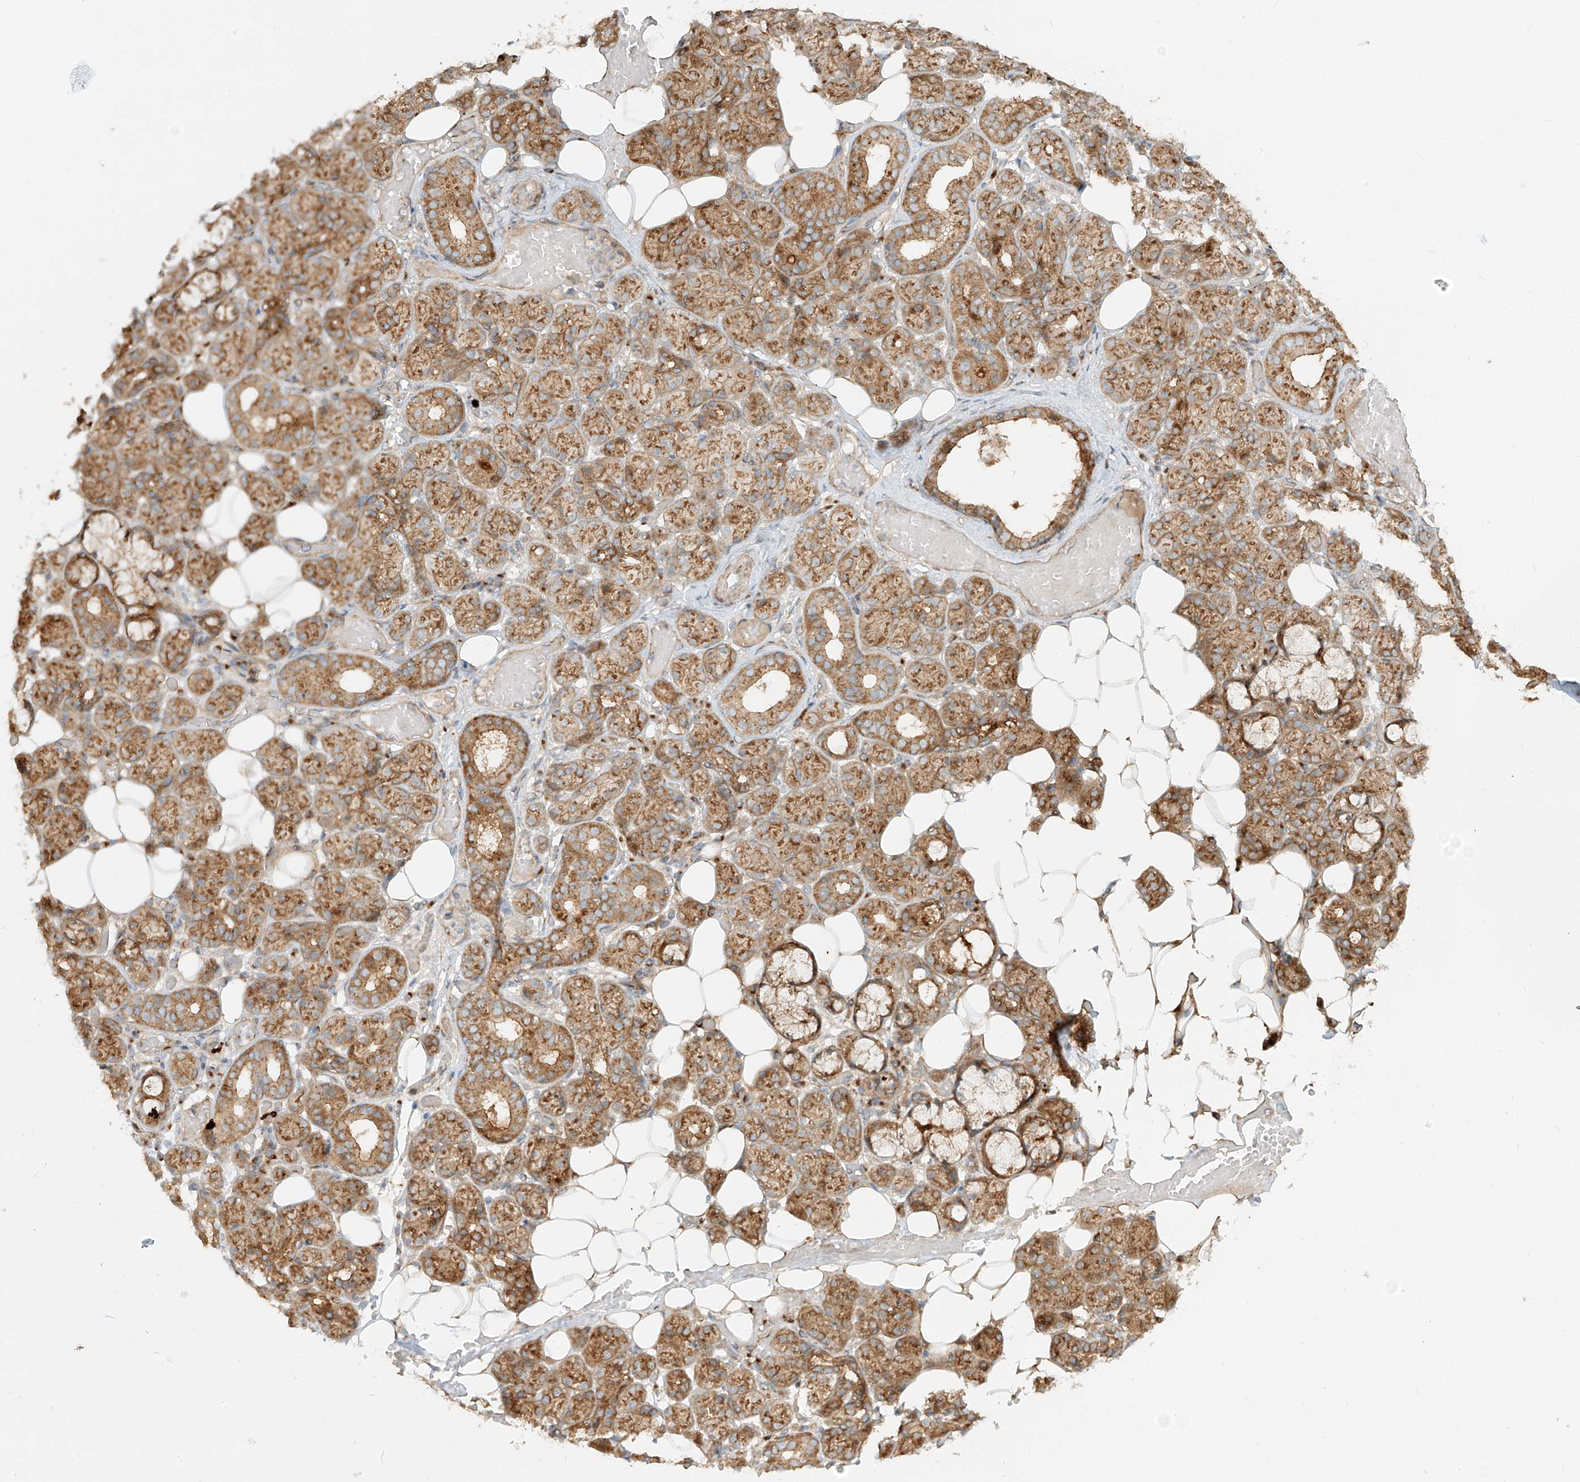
{"staining": {"intensity": "moderate", "quantity": ">75%", "location": "cytoplasmic/membranous"}, "tissue": "salivary gland", "cell_type": "Glandular cells", "image_type": "normal", "snomed": [{"axis": "morphology", "description": "Normal tissue, NOS"}, {"axis": "topography", "description": "Salivary gland"}], "caption": "DAB (3,3'-diaminobenzidine) immunohistochemical staining of unremarkable human salivary gland reveals moderate cytoplasmic/membranous protein expression in about >75% of glandular cells. The protein is shown in brown color, while the nuclei are stained blue.", "gene": "ZNF287", "patient": {"sex": "male", "age": 63}}